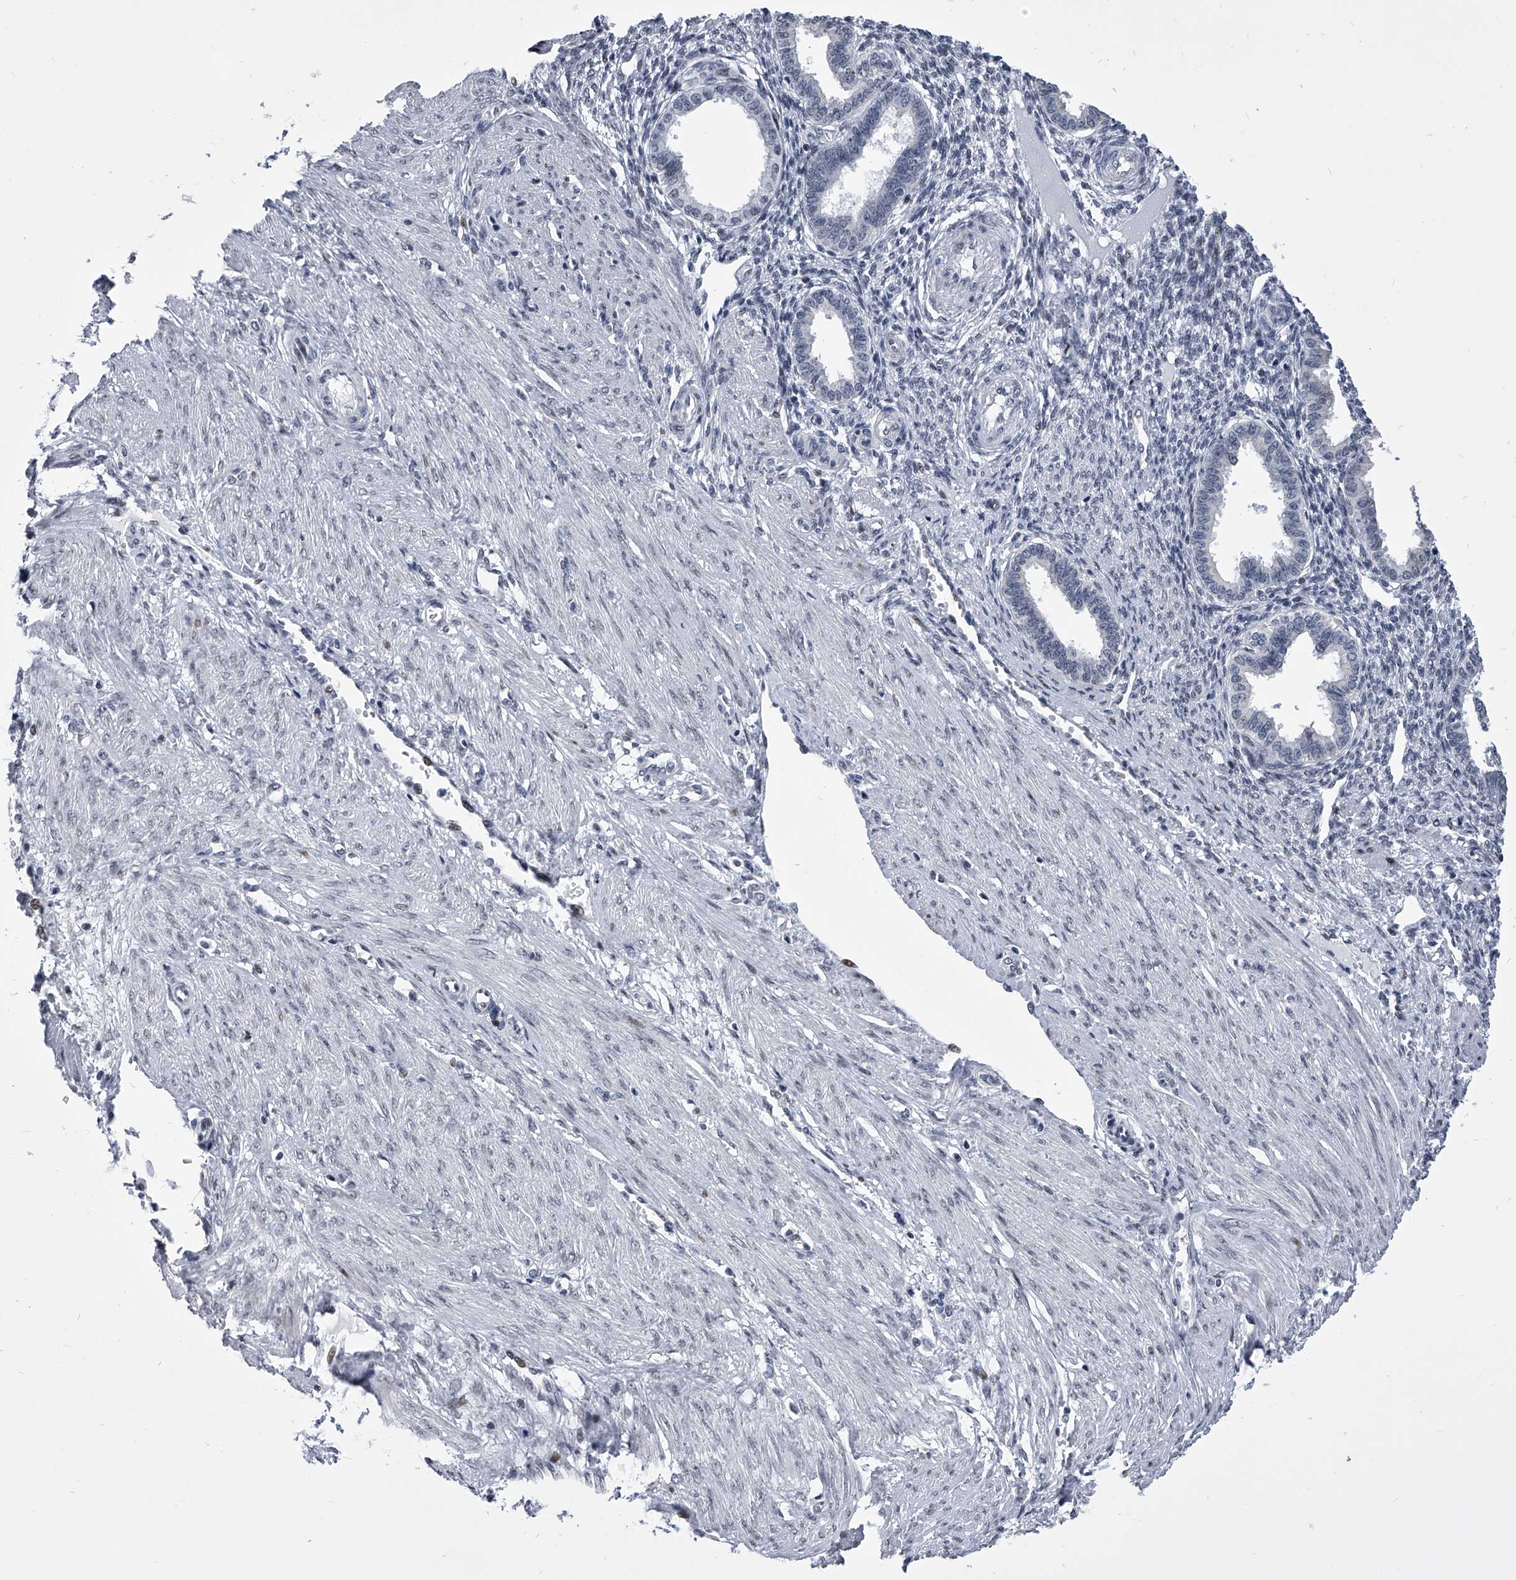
{"staining": {"intensity": "negative", "quantity": "none", "location": "none"}, "tissue": "endometrium", "cell_type": "Cells in endometrial stroma", "image_type": "normal", "snomed": [{"axis": "morphology", "description": "Normal tissue, NOS"}, {"axis": "topography", "description": "Endometrium"}], "caption": "IHC of unremarkable endometrium displays no staining in cells in endometrial stroma.", "gene": "CMTR1", "patient": {"sex": "female", "age": 33}}